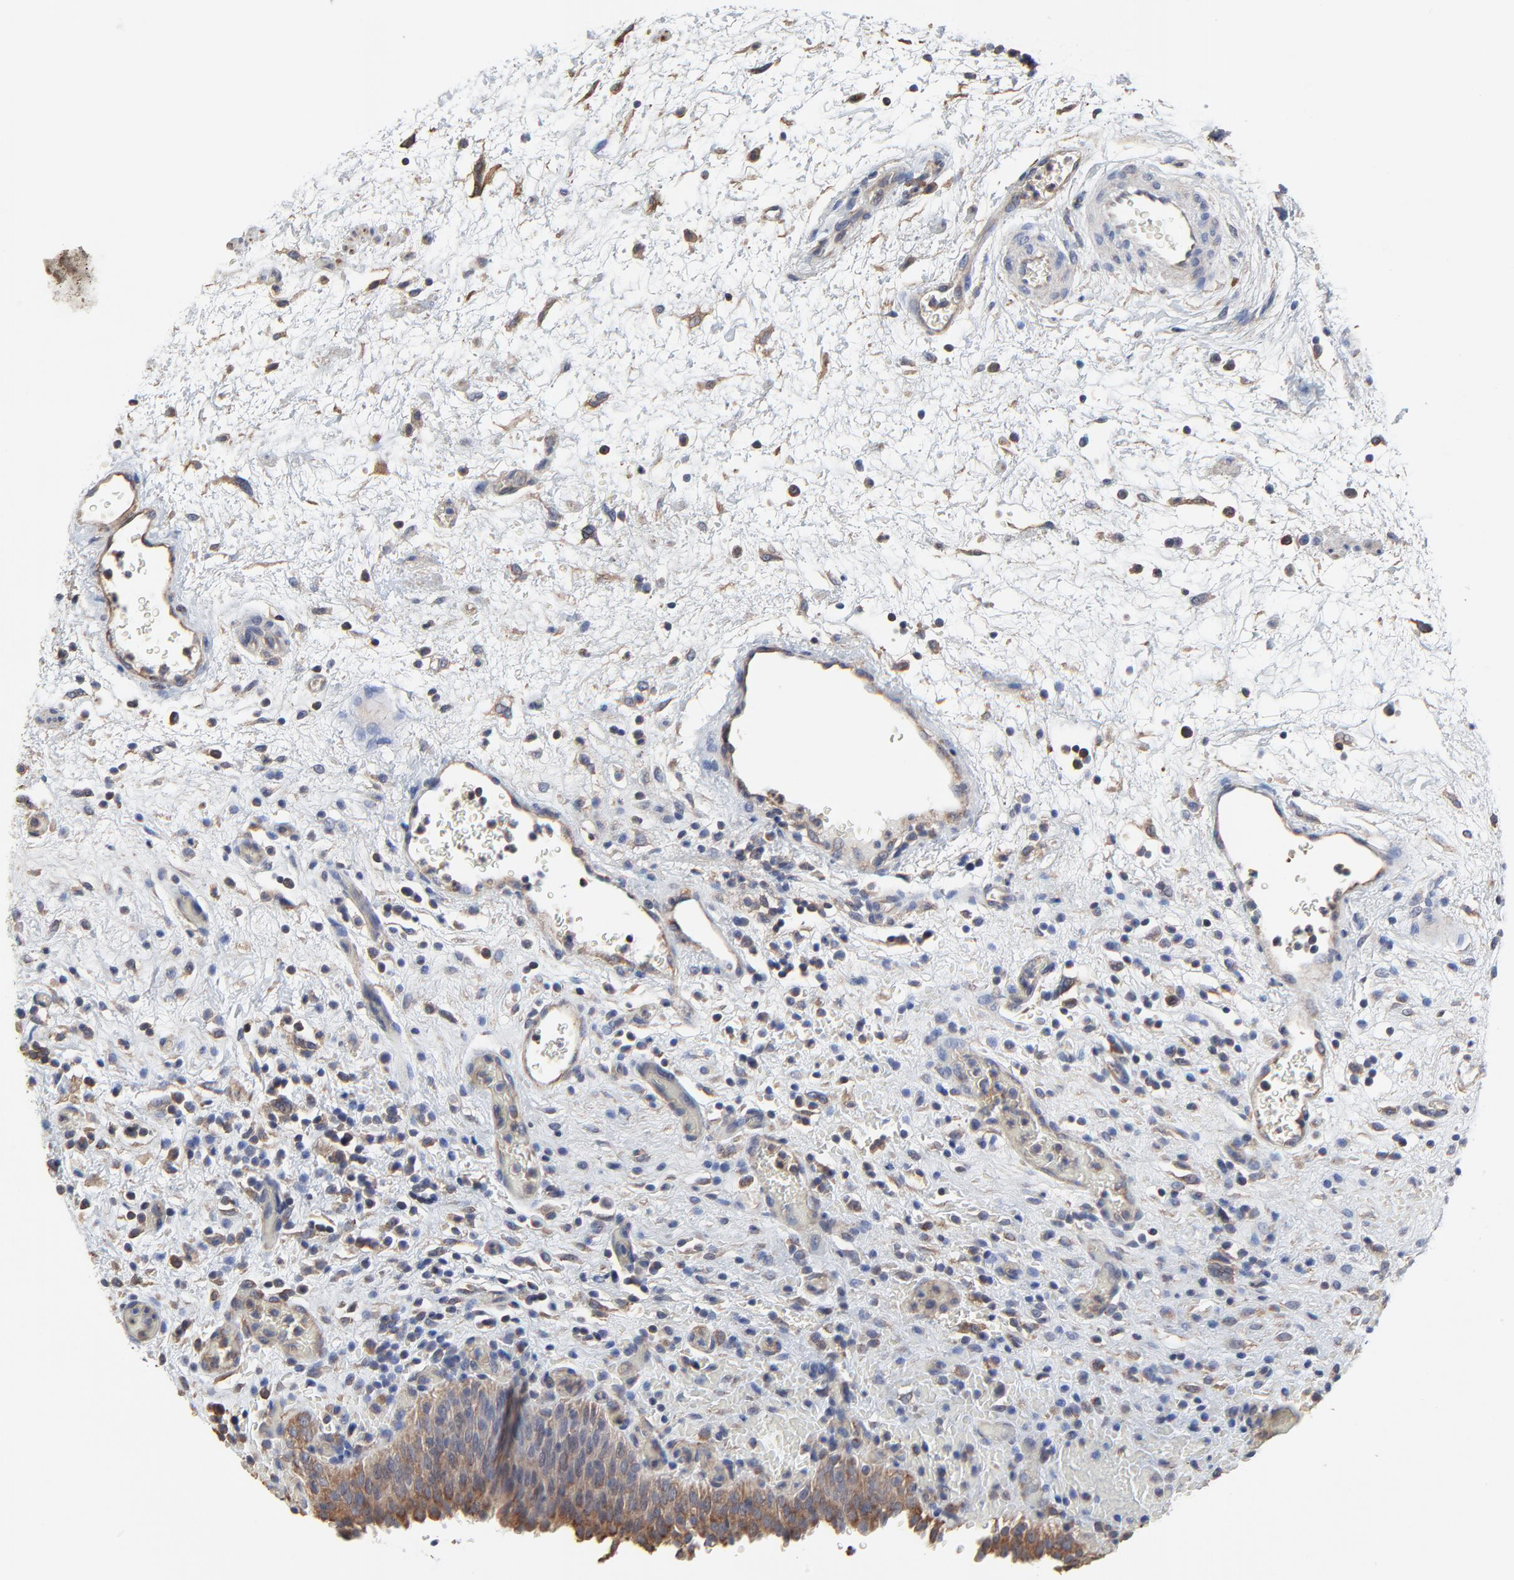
{"staining": {"intensity": "moderate", "quantity": ">75%", "location": "cytoplasmic/membranous"}, "tissue": "urinary bladder", "cell_type": "Urothelial cells", "image_type": "normal", "snomed": [{"axis": "morphology", "description": "Normal tissue, NOS"}, {"axis": "topography", "description": "Urinary bladder"}], "caption": "Immunohistochemical staining of normal human urinary bladder demonstrates moderate cytoplasmic/membranous protein expression in about >75% of urothelial cells.", "gene": "NXF3", "patient": {"sex": "male", "age": 51}}